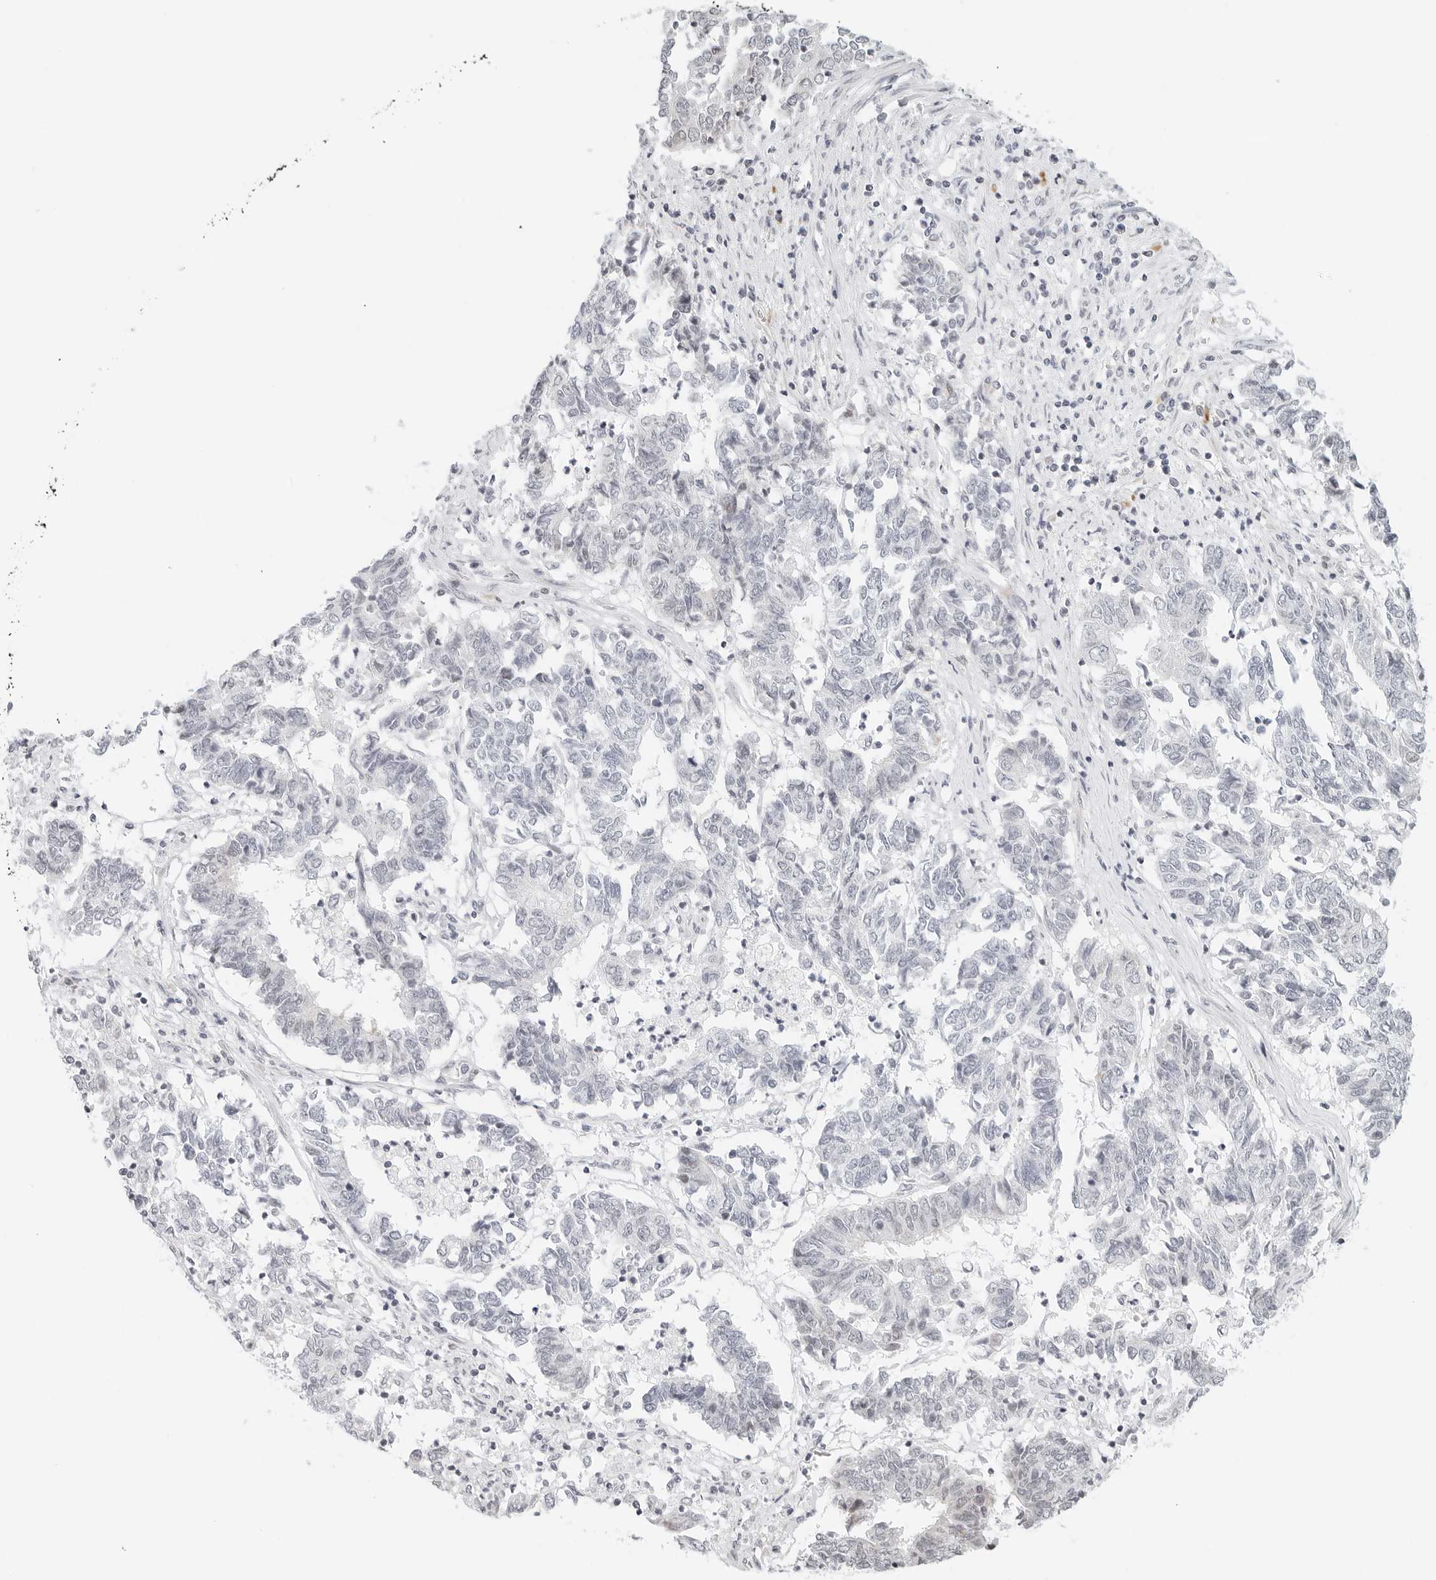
{"staining": {"intensity": "negative", "quantity": "none", "location": "none"}, "tissue": "endometrial cancer", "cell_type": "Tumor cells", "image_type": "cancer", "snomed": [{"axis": "morphology", "description": "Adenocarcinoma, NOS"}, {"axis": "topography", "description": "Endometrium"}], "caption": "Endometrial cancer (adenocarcinoma) stained for a protein using immunohistochemistry (IHC) shows no positivity tumor cells.", "gene": "PARP10", "patient": {"sex": "female", "age": 80}}